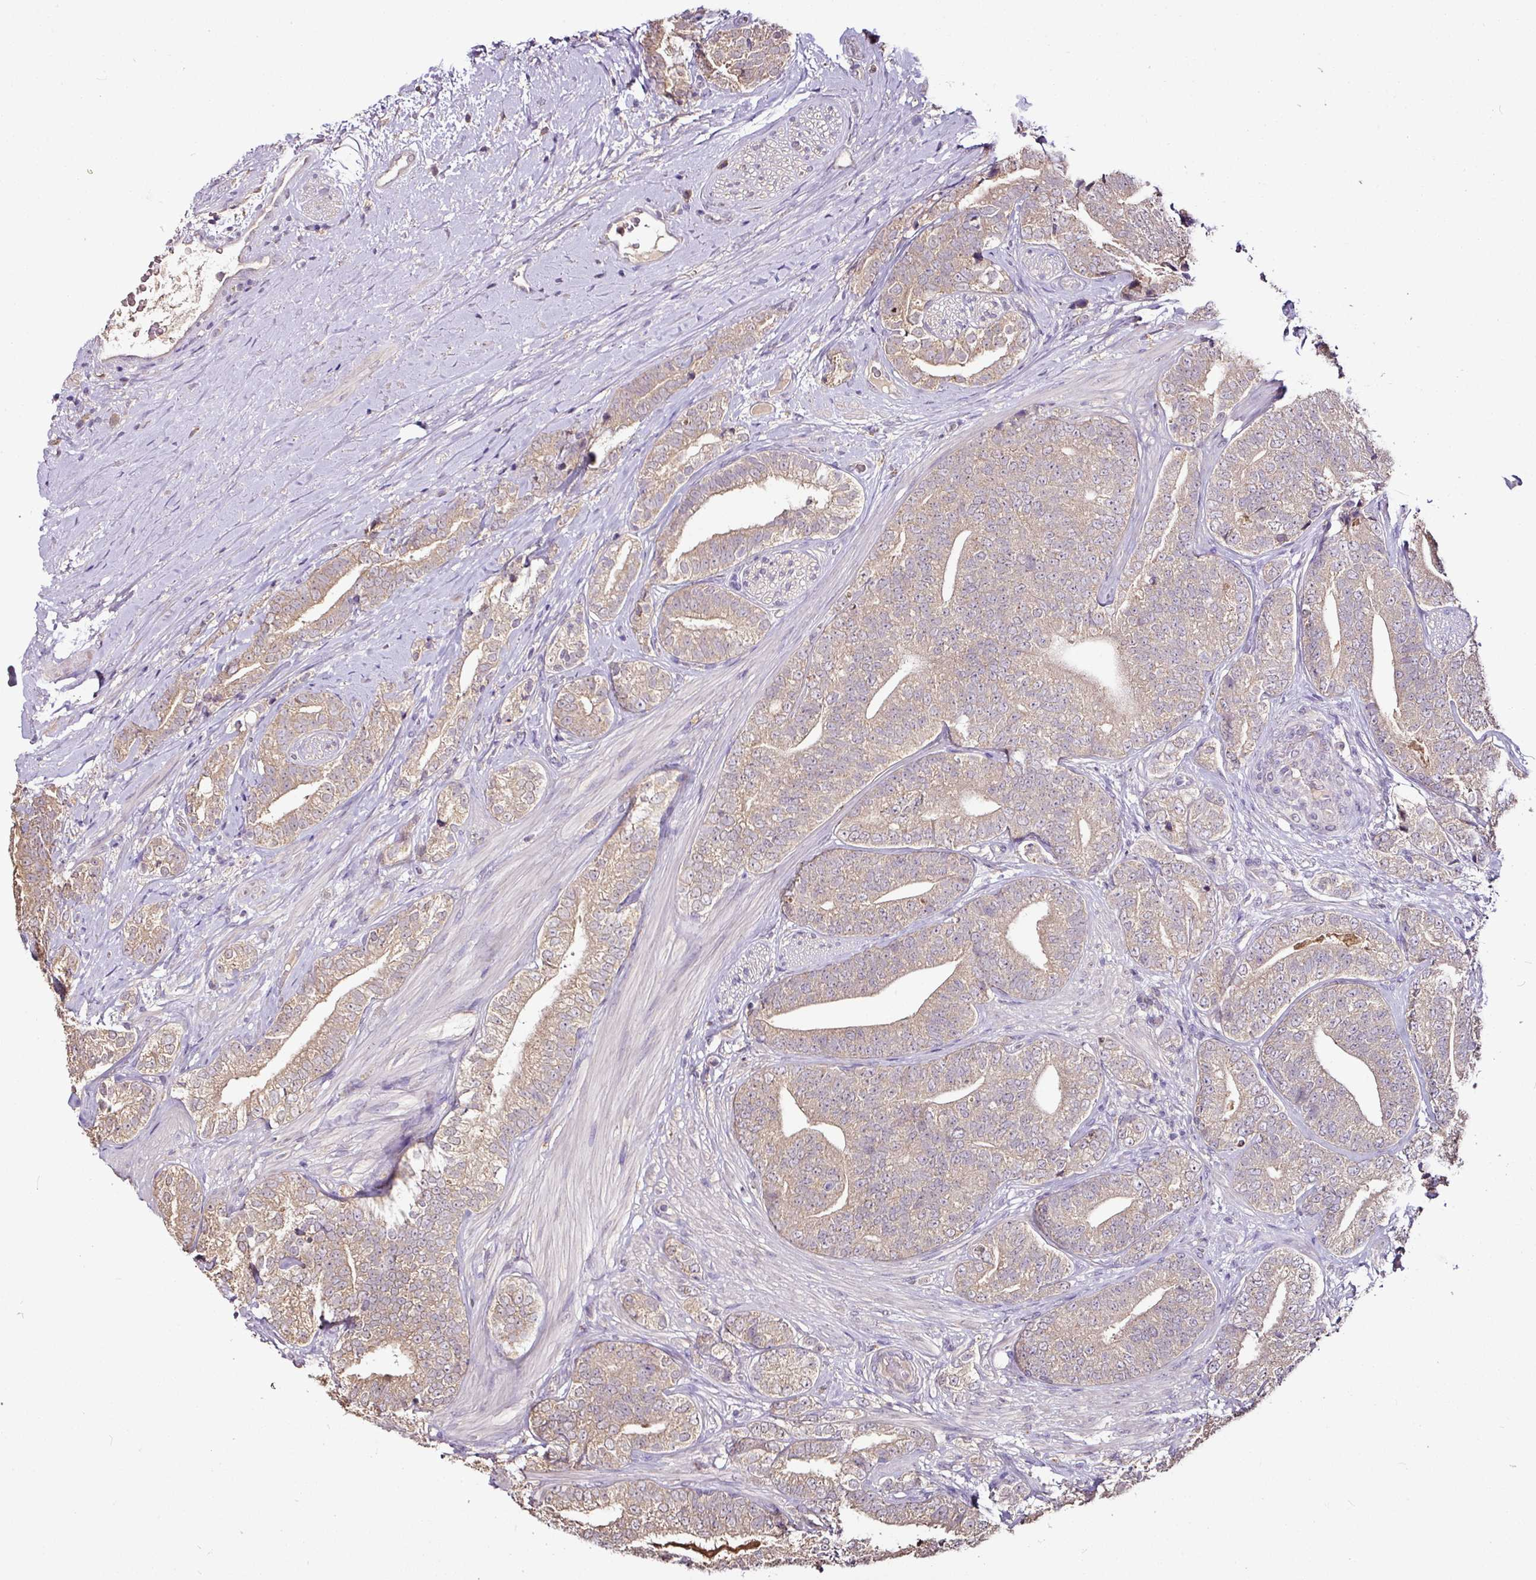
{"staining": {"intensity": "weak", "quantity": "25%-75%", "location": "cytoplasmic/membranous"}, "tissue": "prostate cancer", "cell_type": "Tumor cells", "image_type": "cancer", "snomed": [{"axis": "morphology", "description": "Adenocarcinoma, High grade"}, {"axis": "topography", "description": "Prostate"}], "caption": "High-grade adenocarcinoma (prostate) was stained to show a protein in brown. There is low levels of weak cytoplasmic/membranous expression in approximately 25%-75% of tumor cells.", "gene": "RPL38", "patient": {"sex": "male", "age": 72}}